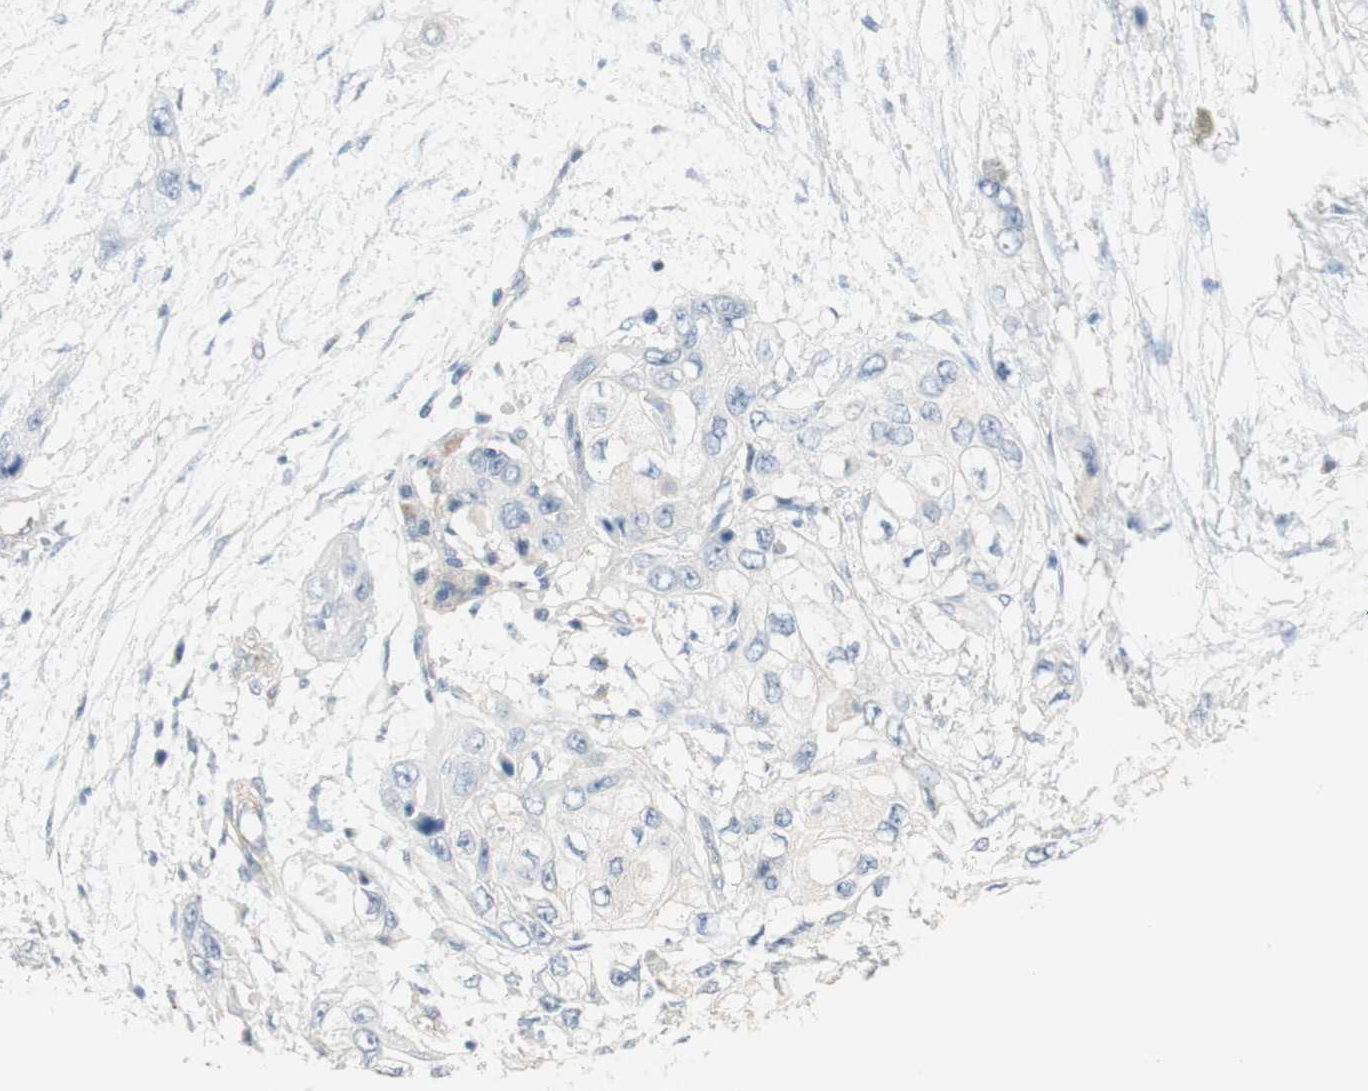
{"staining": {"intensity": "negative", "quantity": "none", "location": "none"}, "tissue": "pancreatic cancer", "cell_type": "Tumor cells", "image_type": "cancer", "snomed": [{"axis": "morphology", "description": "Adenocarcinoma, NOS"}, {"axis": "topography", "description": "Pancreas"}], "caption": "Immunohistochemistry micrograph of neoplastic tissue: pancreatic adenocarcinoma stained with DAB (3,3'-diaminobenzidine) shows no significant protein staining in tumor cells.", "gene": "MANEA", "patient": {"sex": "female", "age": 70}}